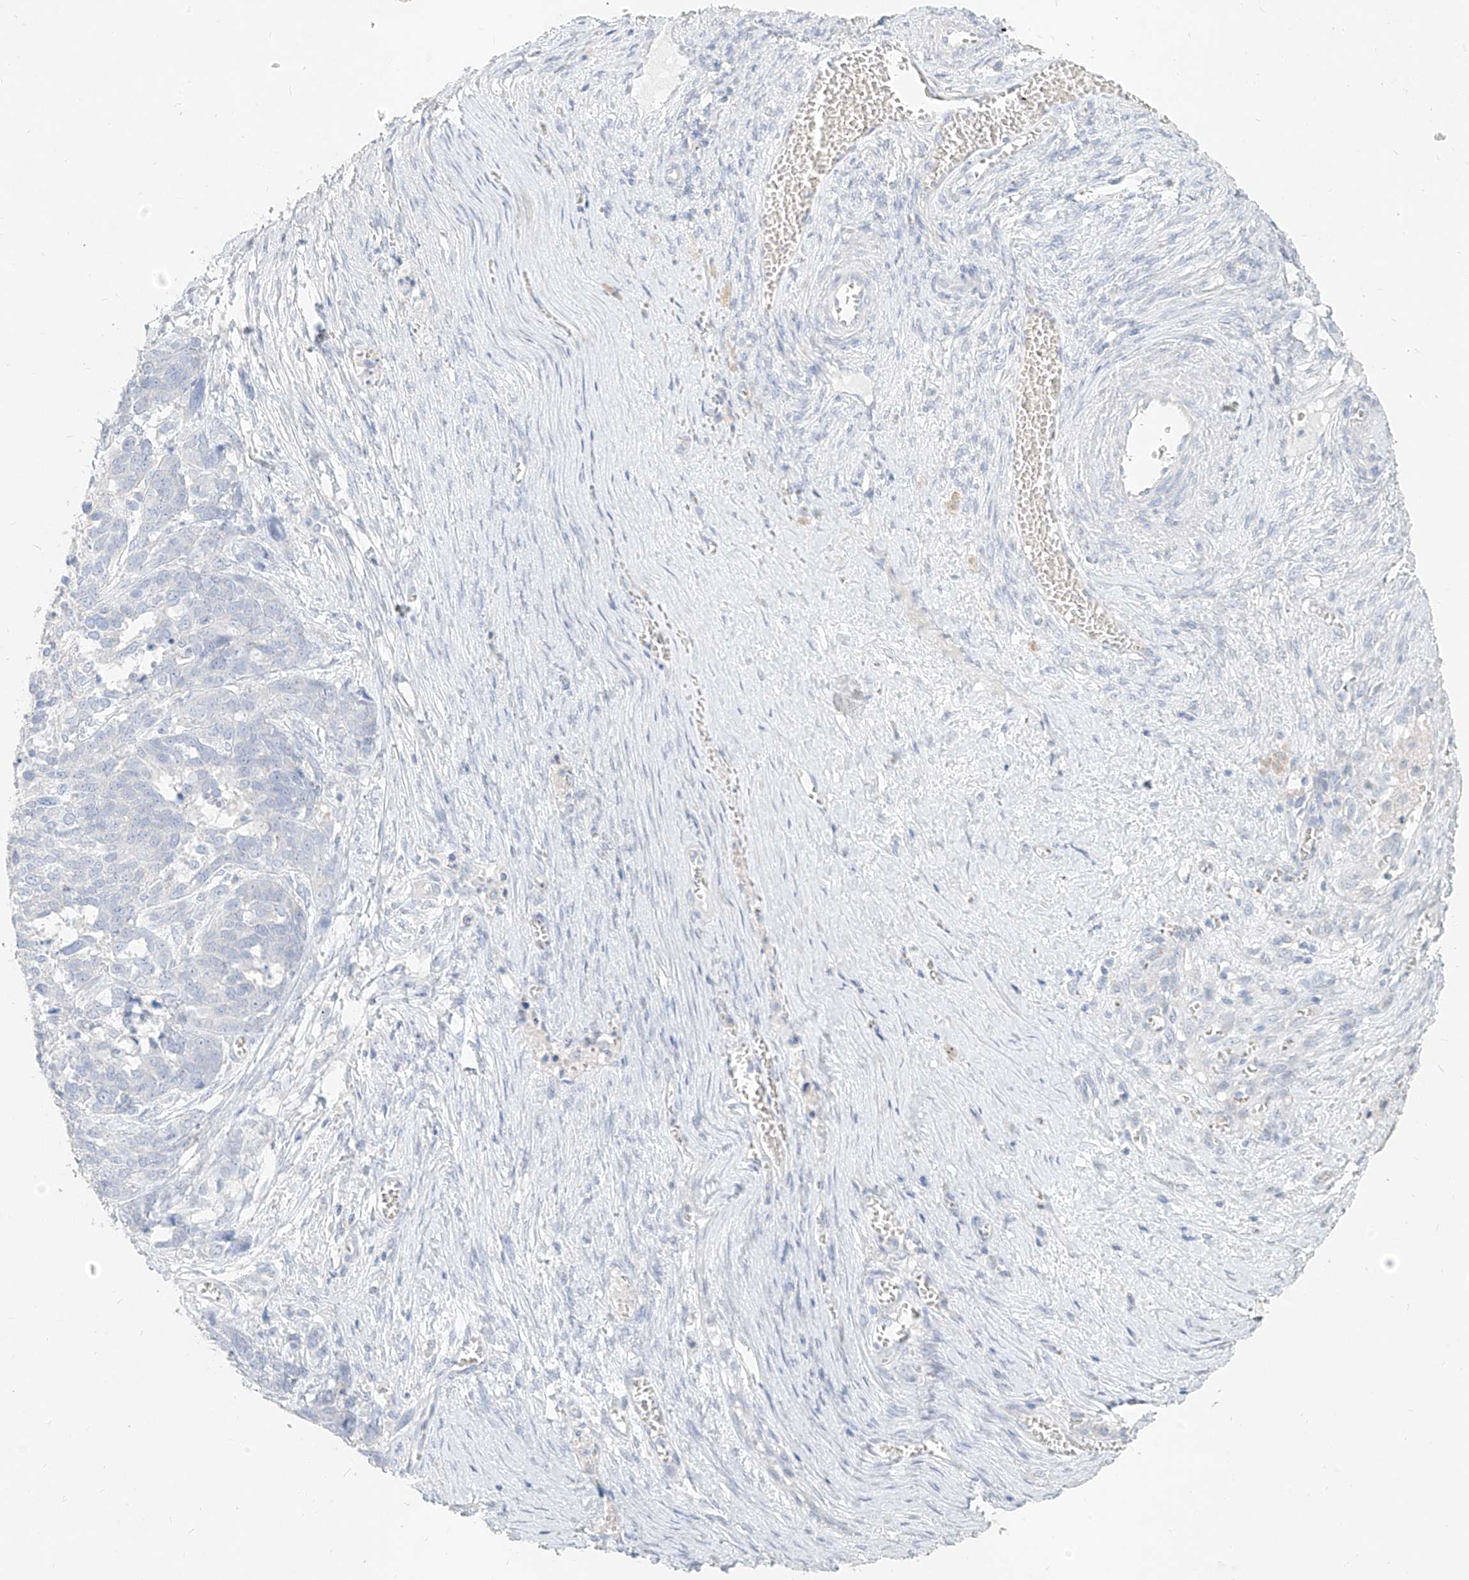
{"staining": {"intensity": "negative", "quantity": "none", "location": "none"}, "tissue": "ovarian cancer", "cell_type": "Tumor cells", "image_type": "cancer", "snomed": [{"axis": "morphology", "description": "Cystadenocarcinoma, serous, NOS"}, {"axis": "topography", "description": "Ovary"}], "caption": "There is no significant staining in tumor cells of serous cystadenocarcinoma (ovarian).", "gene": "ZZEF1", "patient": {"sex": "female", "age": 44}}